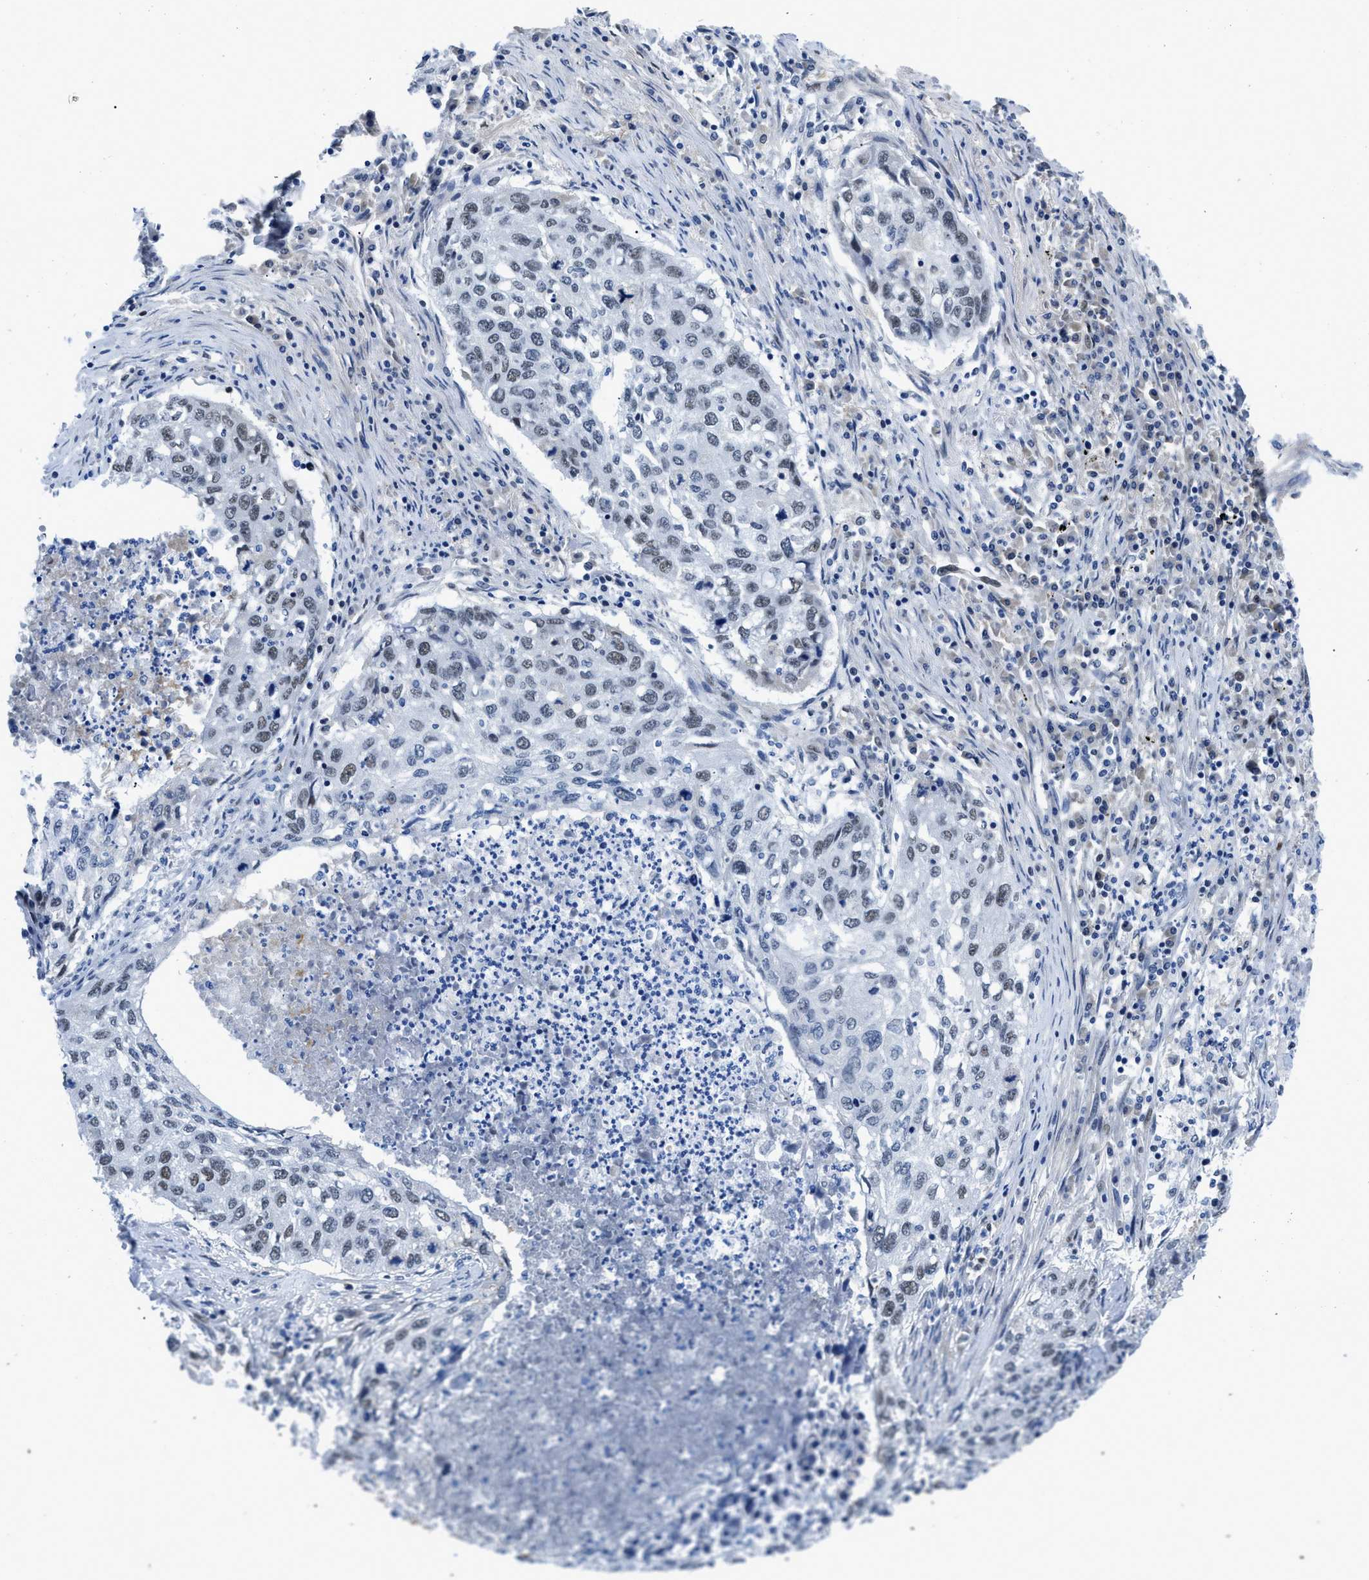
{"staining": {"intensity": "weak", "quantity": "25%-75%", "location": "nuclear"}, "tissue": "lung cancer", "cell_type": "Tumor cells", "image_type": "cancer", "snomed": [{"axis": "morphology", "description": "Squamous cell carcinoma, NOS"}, {"axis": "topography", "description": "Lung"}], "caption": "A photomicrograph of lung squamous cell carcinoma stained for a protein demonstrates weak nuclear brown staining in tumor cells. The protein is stained brown, and the nuclei are stained in blue (DAB (3,3'-diaminobenzidine) IHC with brightfield microscopy, high magnification).", "gene": "SMARCAD1", "patient": {"sex": "female", "age": 63}}